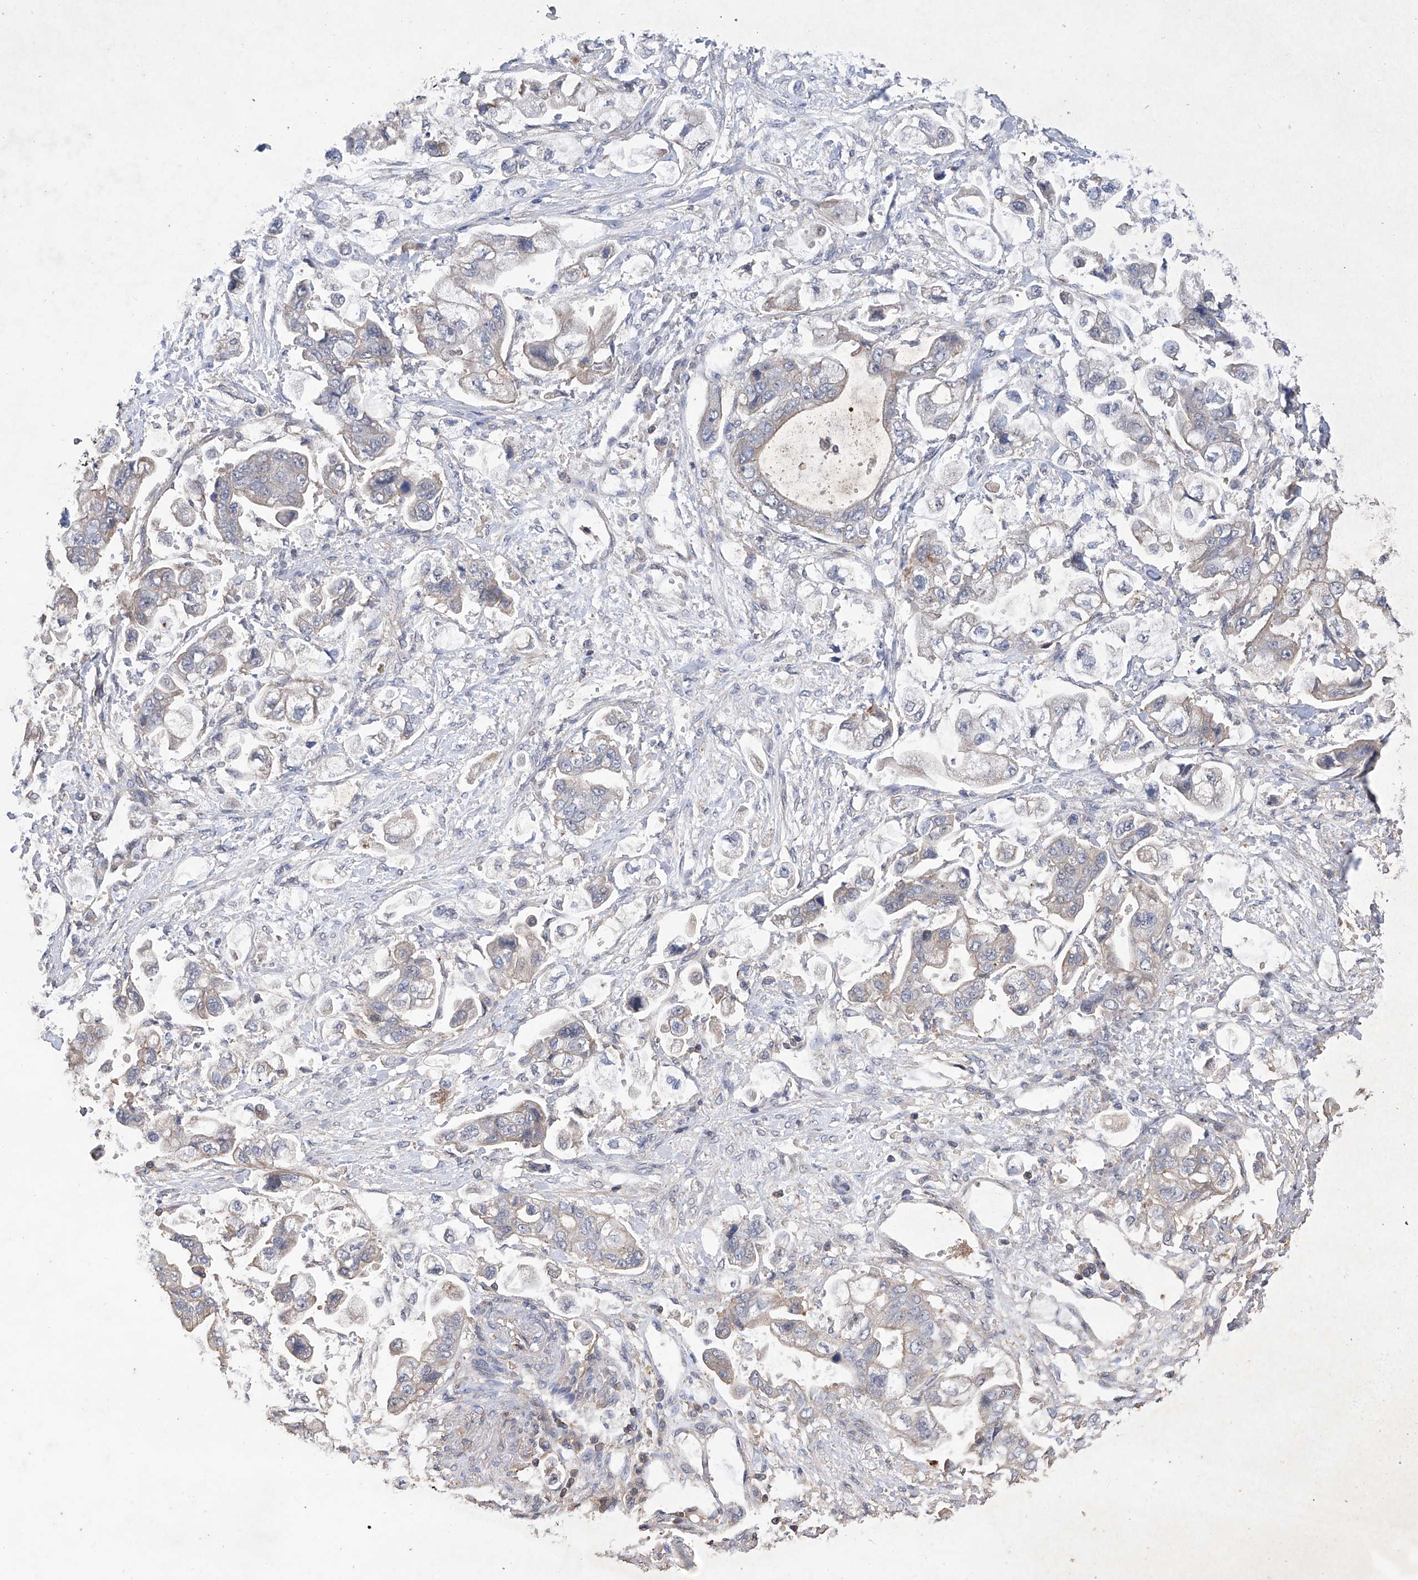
{"staining": {"intensity": "weak", "quantity": "25%-75%", "location": "cytoplasmic/membranous"}, "tissue": "stomach cancer", "cell_type": "Tumor cells", "image_type": "cancer", "snomed": [{"axis": "morphology", "description": "Adenocarcinoma, NOS"}, {"axis": "topography", "description": "Stomach"}], "caption": "An image showing weak cytoplasmic/membranous staining in about 25%-75% of tumor cells in stomach adenocarcinoma, as visualized by brown immunohistochemical staining.", "gene": "KIFC2", "patient": {"sex": "male", "age": 62}}